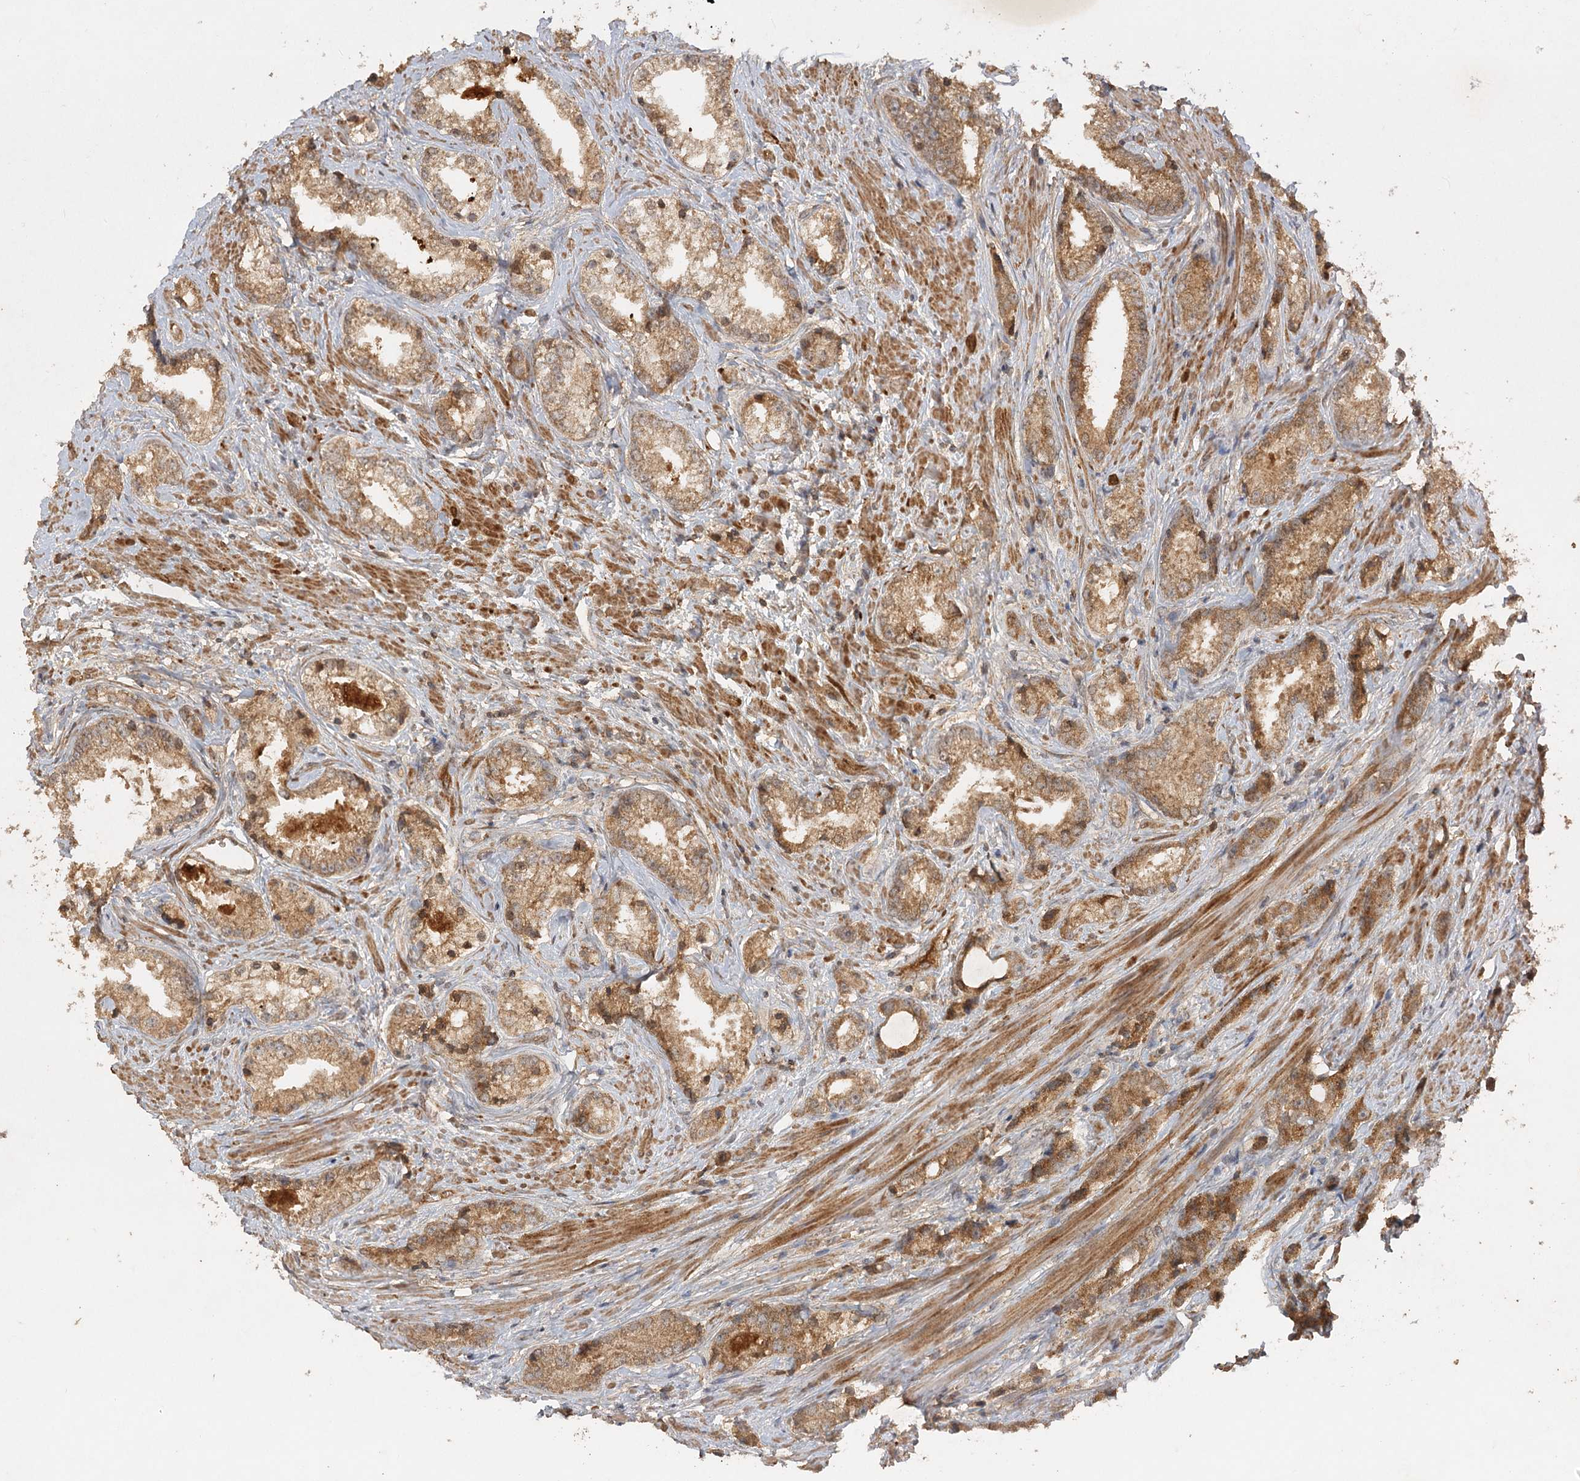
{"staining": {"intensity": "moderate", "quantity": ">75%", "location": "cytoplasmic/membranous"}, "tissue": "prostate cancer", "cell_type": "Tumor cells", "image_type": "cancer", "snomed": [{"axis": "morphology", "description": "Adenocarcinoma, High grade"}, {"axis": "topography", "description": "Prostate"}], "caption": "This is a histology image of IHC staining of prostate cancer (high-grade adenocarcinoma), which shows moderate positivity in the cytoplasmic/membranous of tumor cells.", "gene": "ARL13A", "patient": {"sex": "male", "age": 66}}